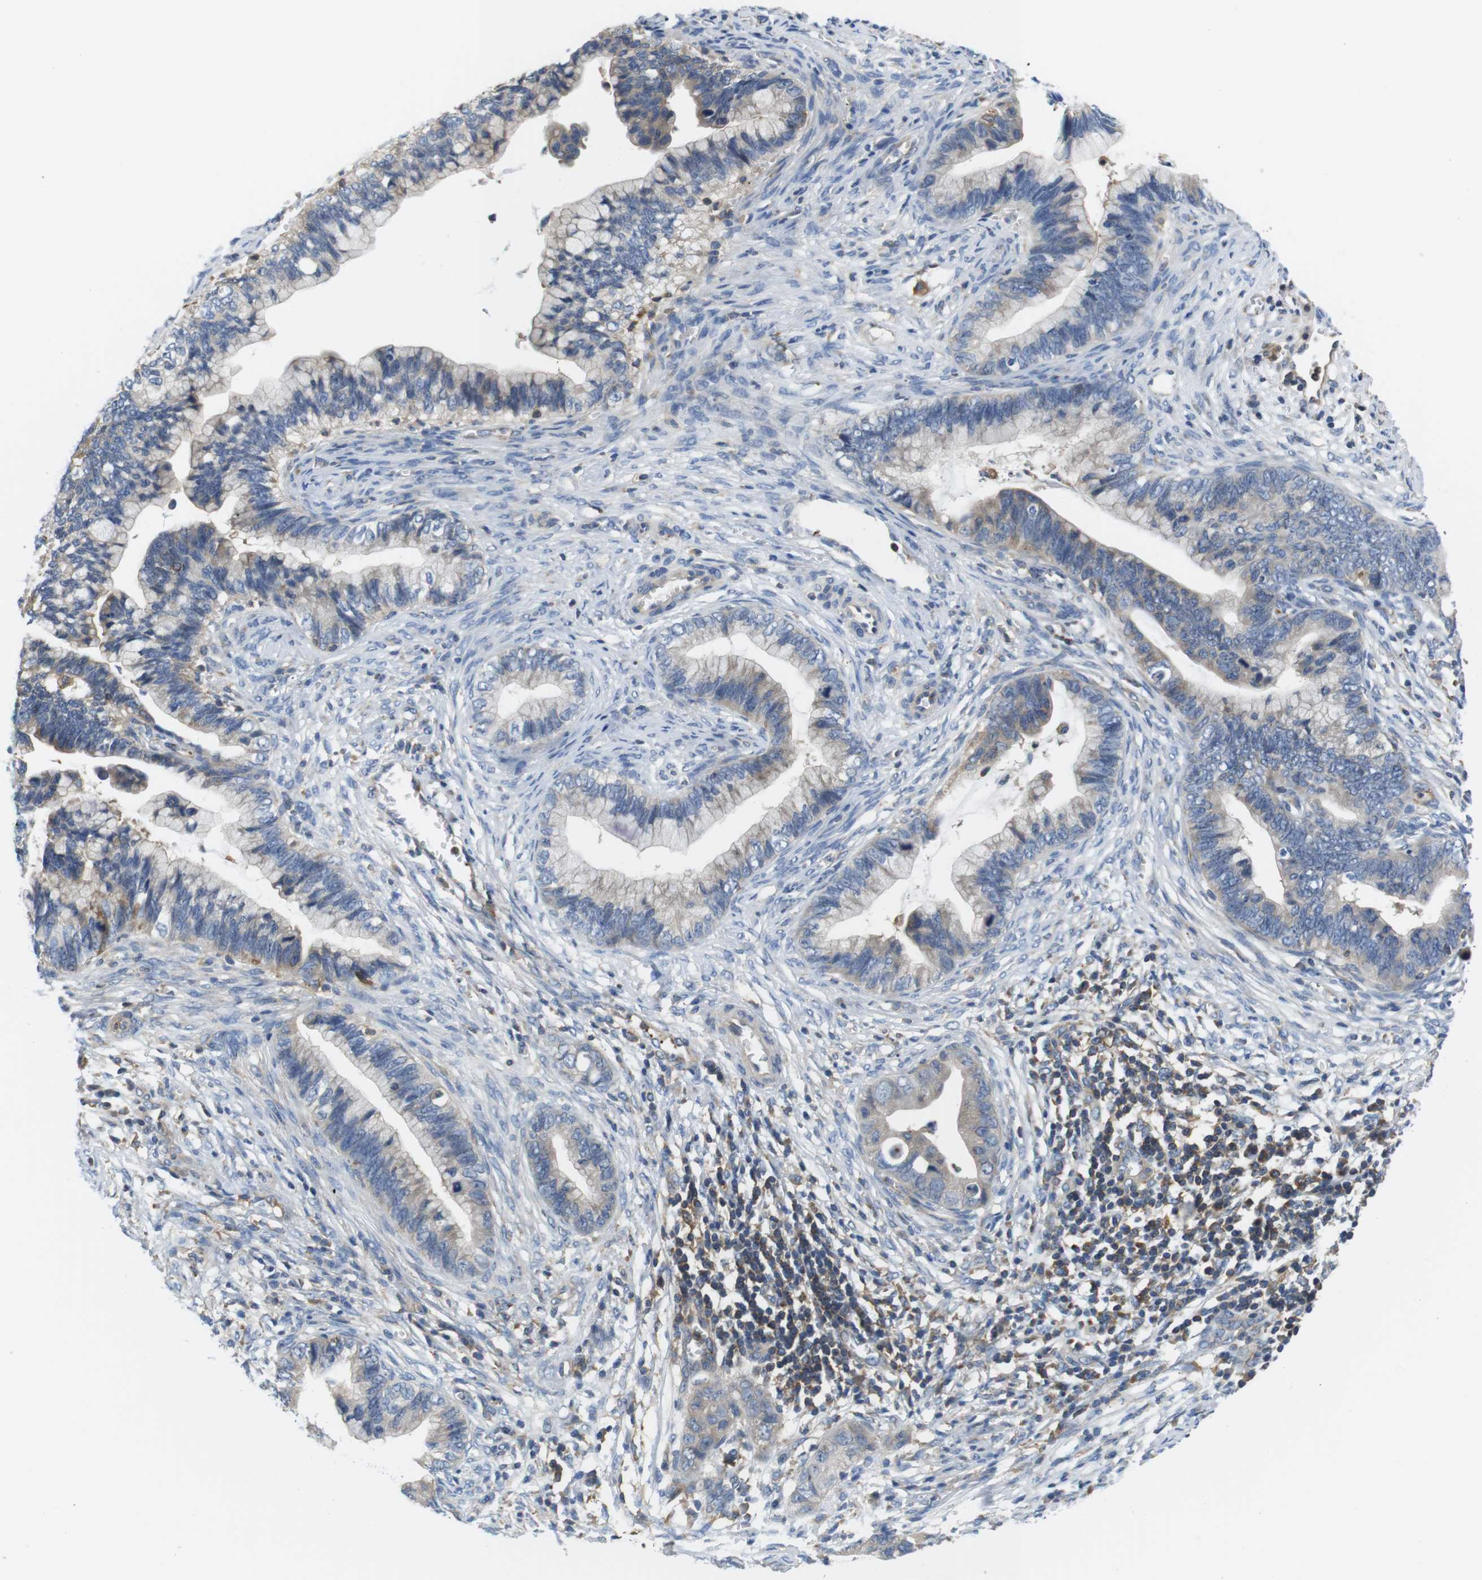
{"staining": {"intensity": "weak", "quantity": "25%-75%", "location": "cytoplasmic/membranous"}, "tissue": "cervical cancer", "cell_type": "Tumor cells", "image_type": "cancer", "snomed": [{"axis": "morphology", "description": "Adenocarcinoma, NOS"}, {"axis": "topography", "description": "Cervix"}], "caption": "Tumor cells demonstrate low levels of weak cytoplasmic/membranous positivity in about 25%-75% of cells in cervical cancer (adenocarcinoma).", "gene": "HERPUD2", "patient": {"sex": "female", "age": 44}}